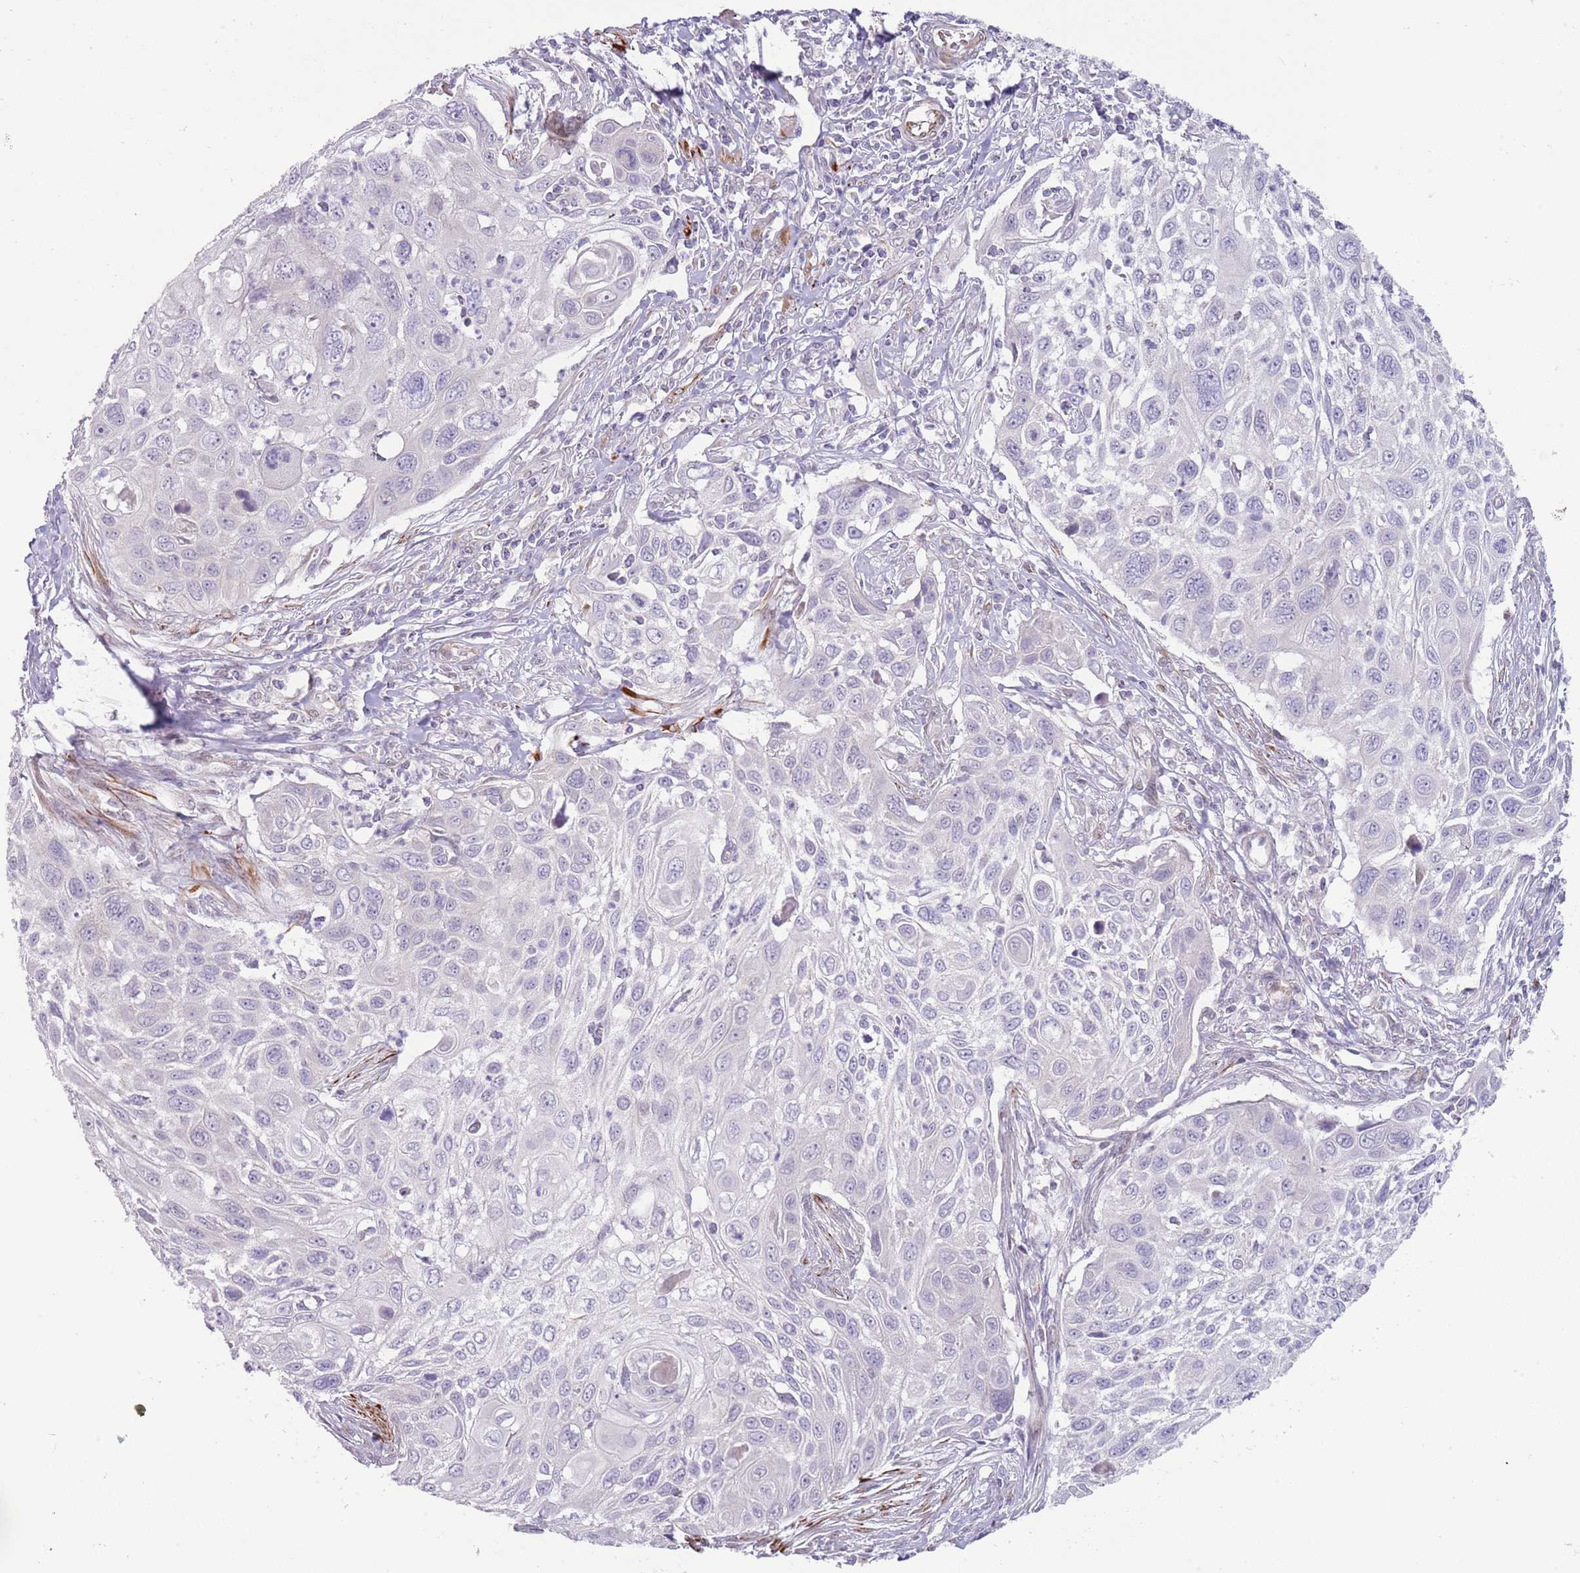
{"staining": {"intensity": "negative", "quantity": "none", "location": "none"}, "tissue": "cervical cancer", "cell_type": "Tumor cells", "image_type": "cancer", "snomed": [{"axis": "morphology", "description": "Squamous cell carcinoma, NOS"}, {"axis": "topography", "description": "Cervix"}], "caption": "There is no significant expression in tumor cells of cervical cancer (squamous cell carcinoma).", "gene": "NBPF3", "patient": {"sex": "female", "age": 70}}